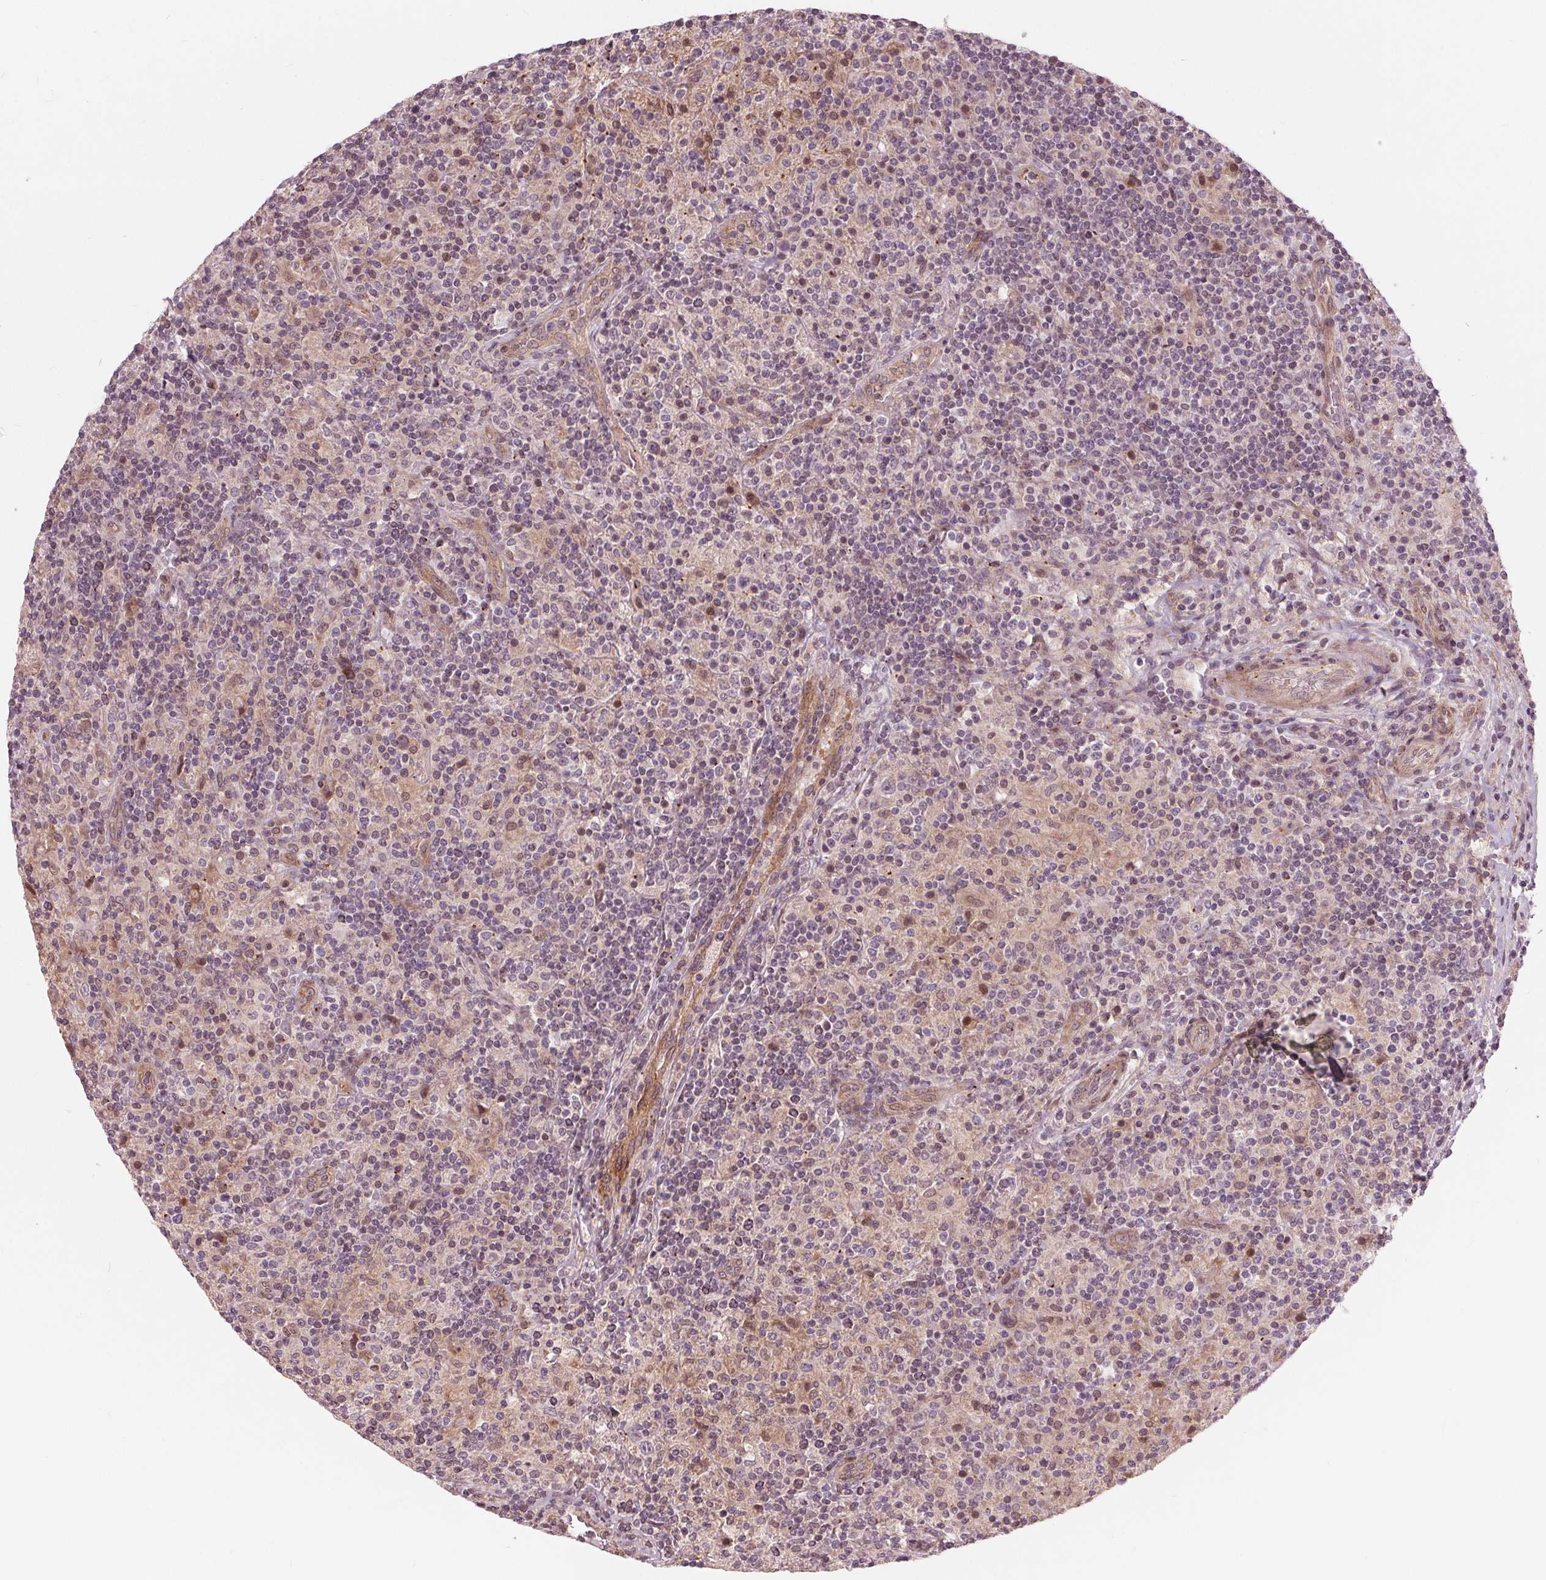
{"staining": {"intensity": "negative", "quantity": "none", "location": "none"}, "tissue": "lymphoma", "cell_type": "Tumor cells", "image_type": "cancer", "snomed": [{"axis": "morphology", "description": "Hodgkin's disease, NOS"}, {"axis": "topography", "description": "Lymph node"}], "caption": "This is an immunohistochemistry image of lymphoma. There is no positivity in tumor cells.", "gene": "TXNIP", "patient": {"sex": "male", "age": 70}}